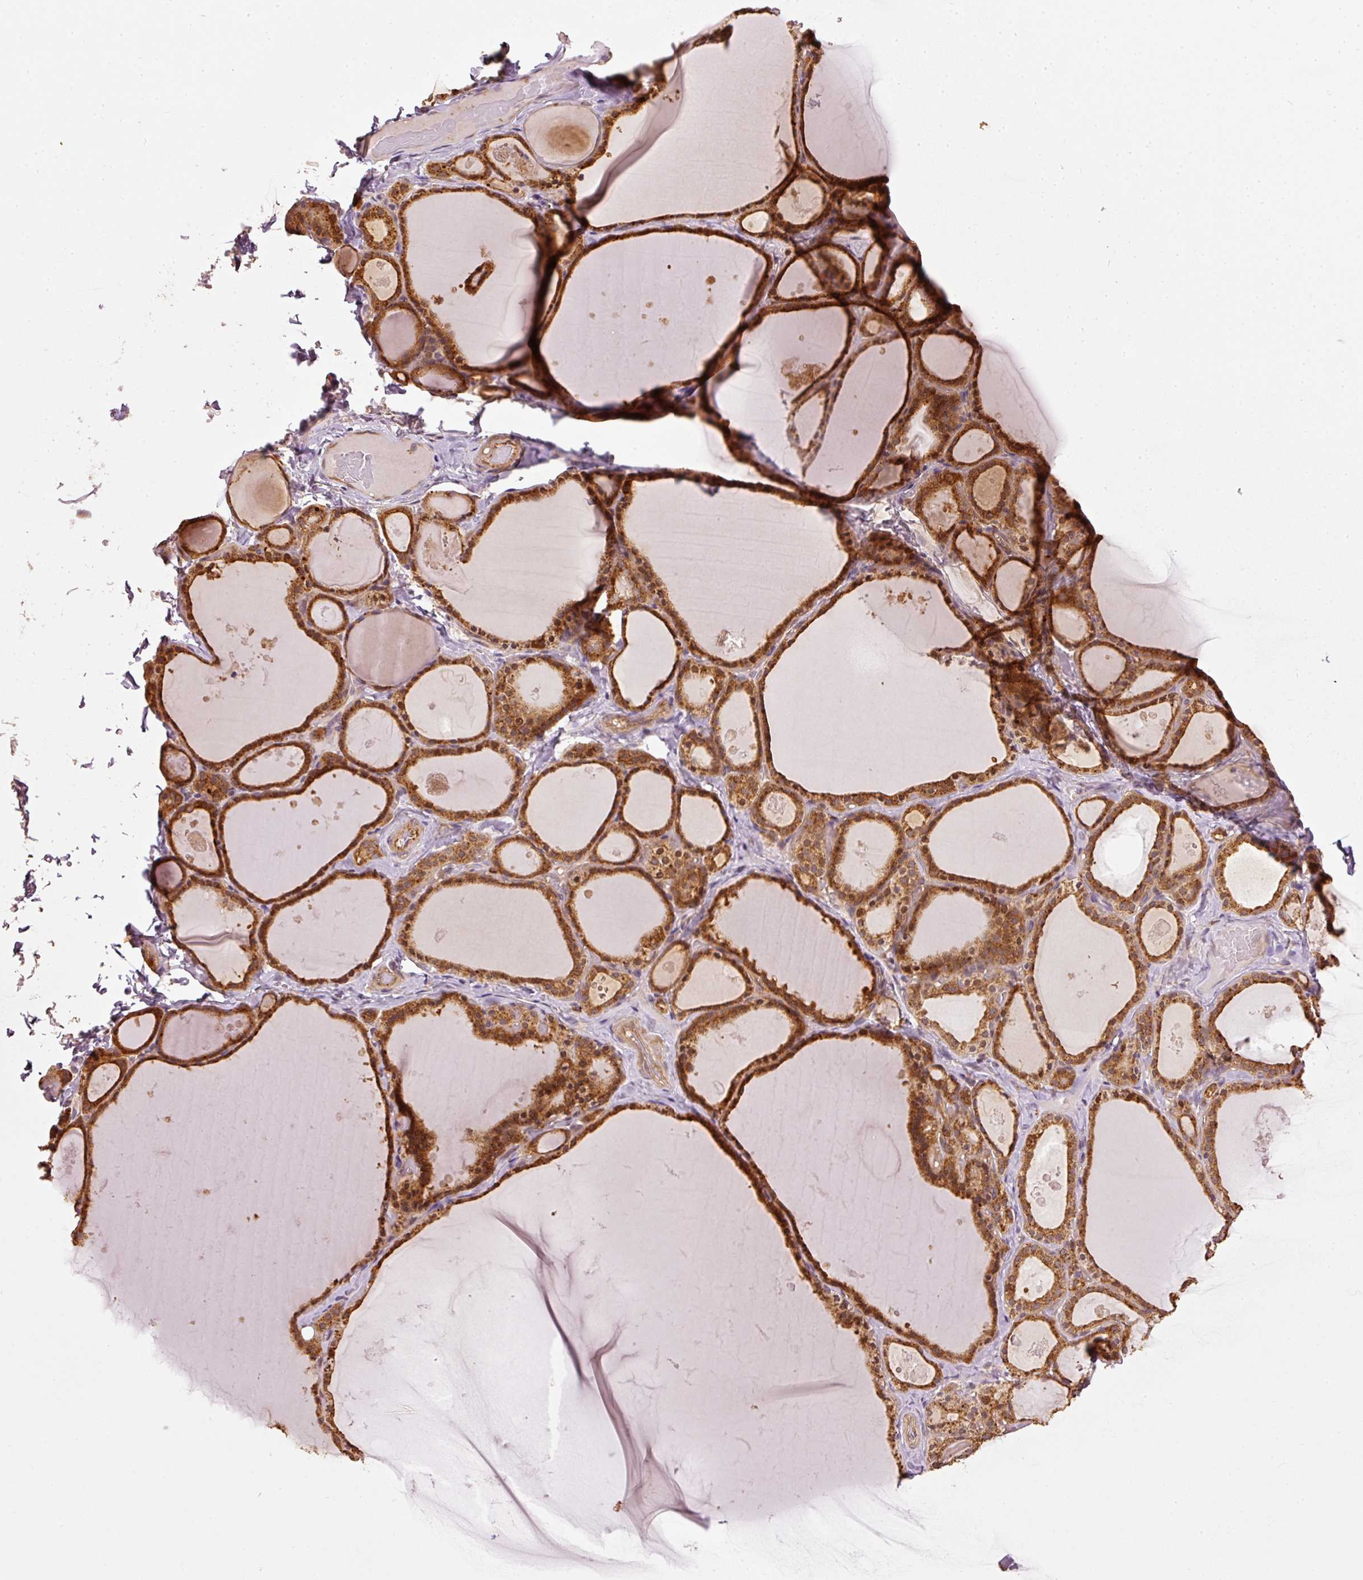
{"staining": {"intensity": "strong", "quantity": ">75%", "location": "cytoplasmic/membranous"}, "tissue": "thyroid gland", "cell_type": "Glandular cells", "image_type": "normal", "snomed": [{"axis": "morphology", "description": "Normal tissue, NOS"}, {"axis": "topography", "description": "Thyroid gland"}], "caption": "A brown stain shows strong cytoplasmic/membranous staining of a protein in glandular cells of normal human thyroid gland. The protein is shown in brown color, while the nuclei are stained blue.", "gene": "MTHFD1L", "patient": {"sex": "male", "age": 56}}